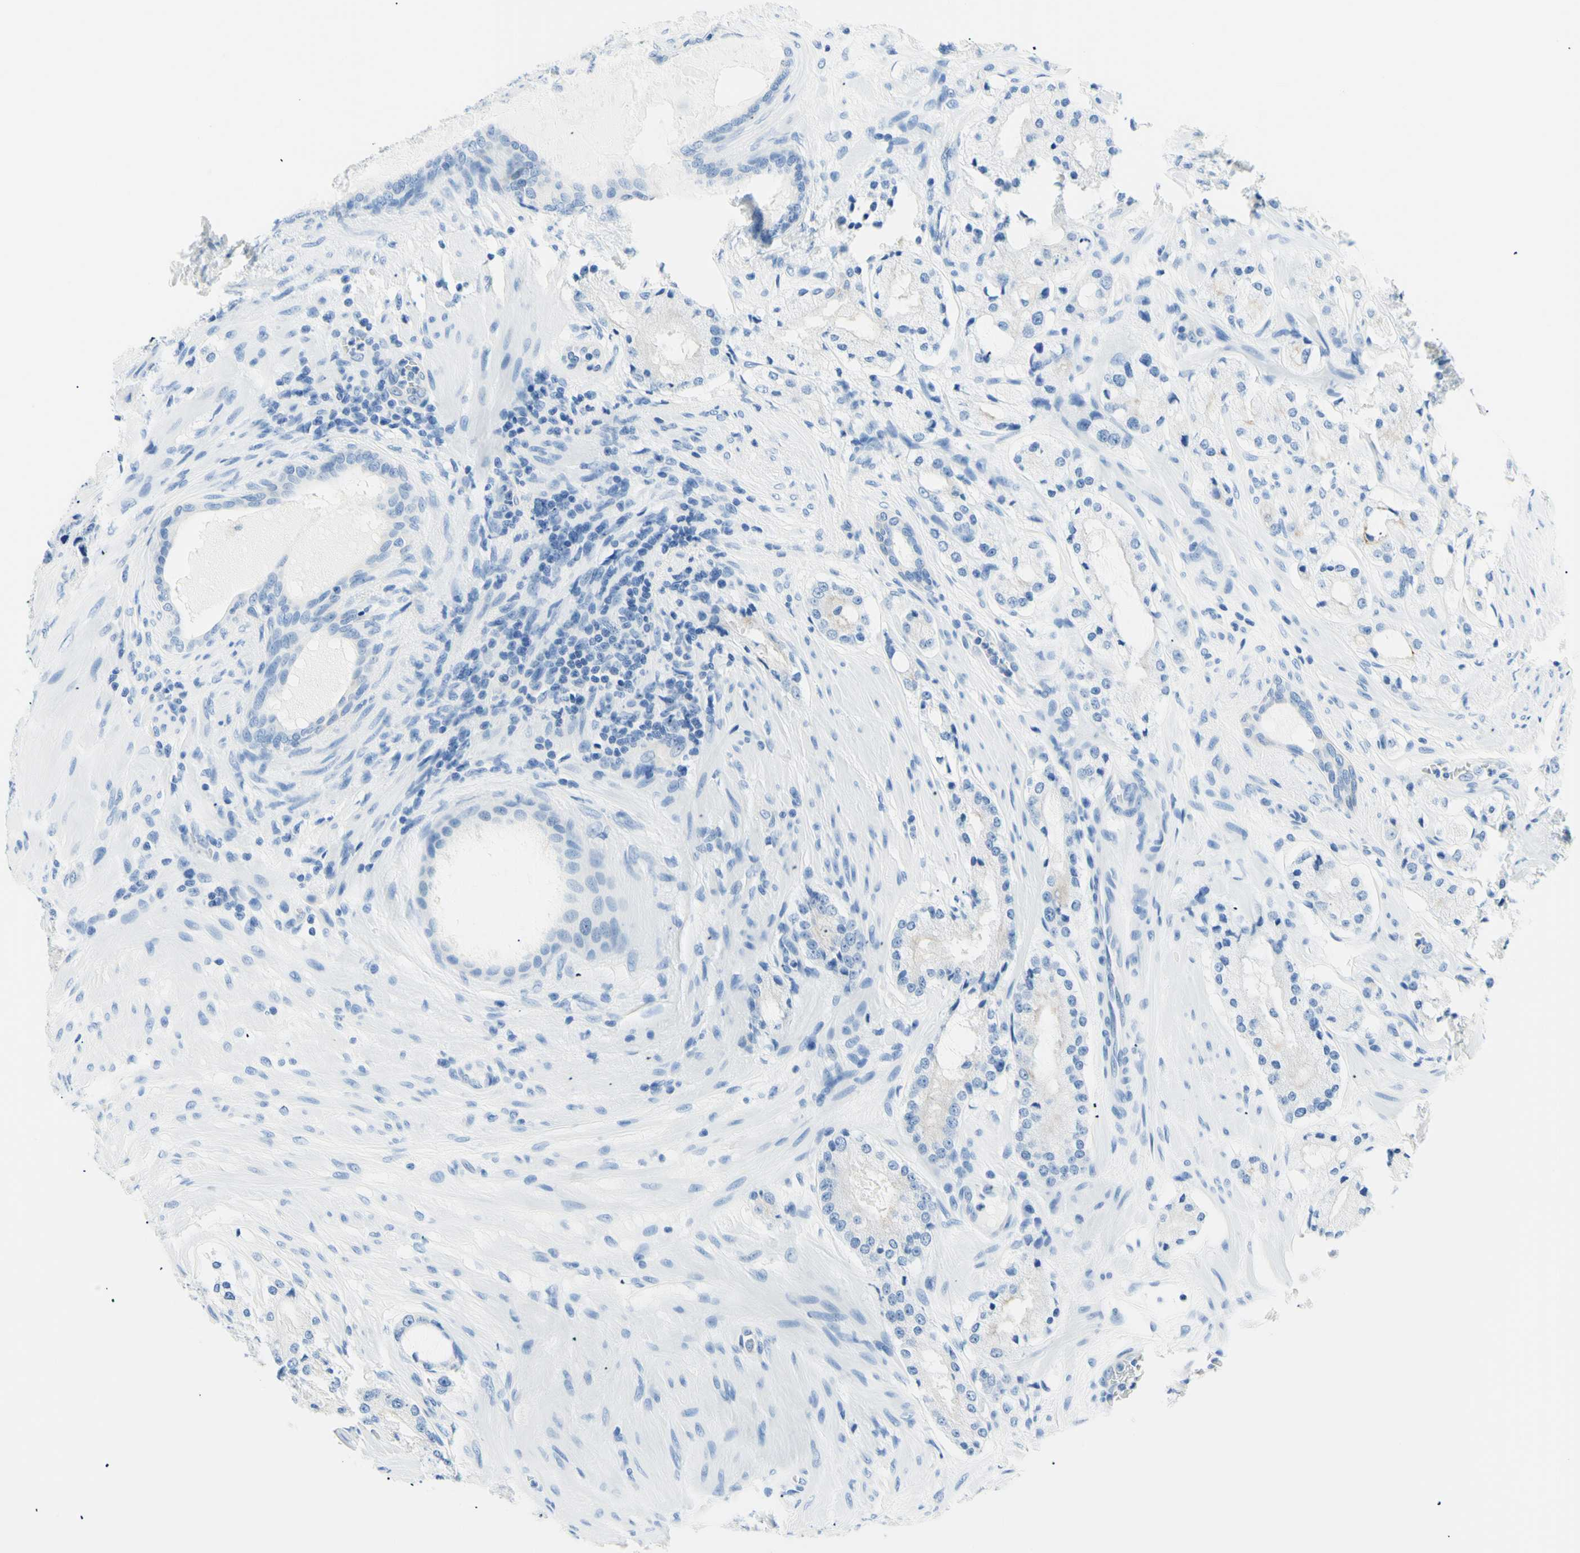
{"staining": {"intensity": "negative", "quantity": "none", "location": "none"}, "tissue": "prostate cancer", "cell_type": "Tumor cells", "image_type": "cancer", "snomed": [{"axis": "morphology", "description": "Adenocarcinoma, High grade"}, {"axis": "topography", "description": "Prostate"}], "caption": "An immunohistochemistry (IHC) image of prostate cancer (adenocarcinoma (high-grade)) is shown. There is no staining in tumor cells of prostate cancer (adenocarcinoma (high-grade)).", "gene": "HPCA", "patient": {"sex": "male", "age": 65}}